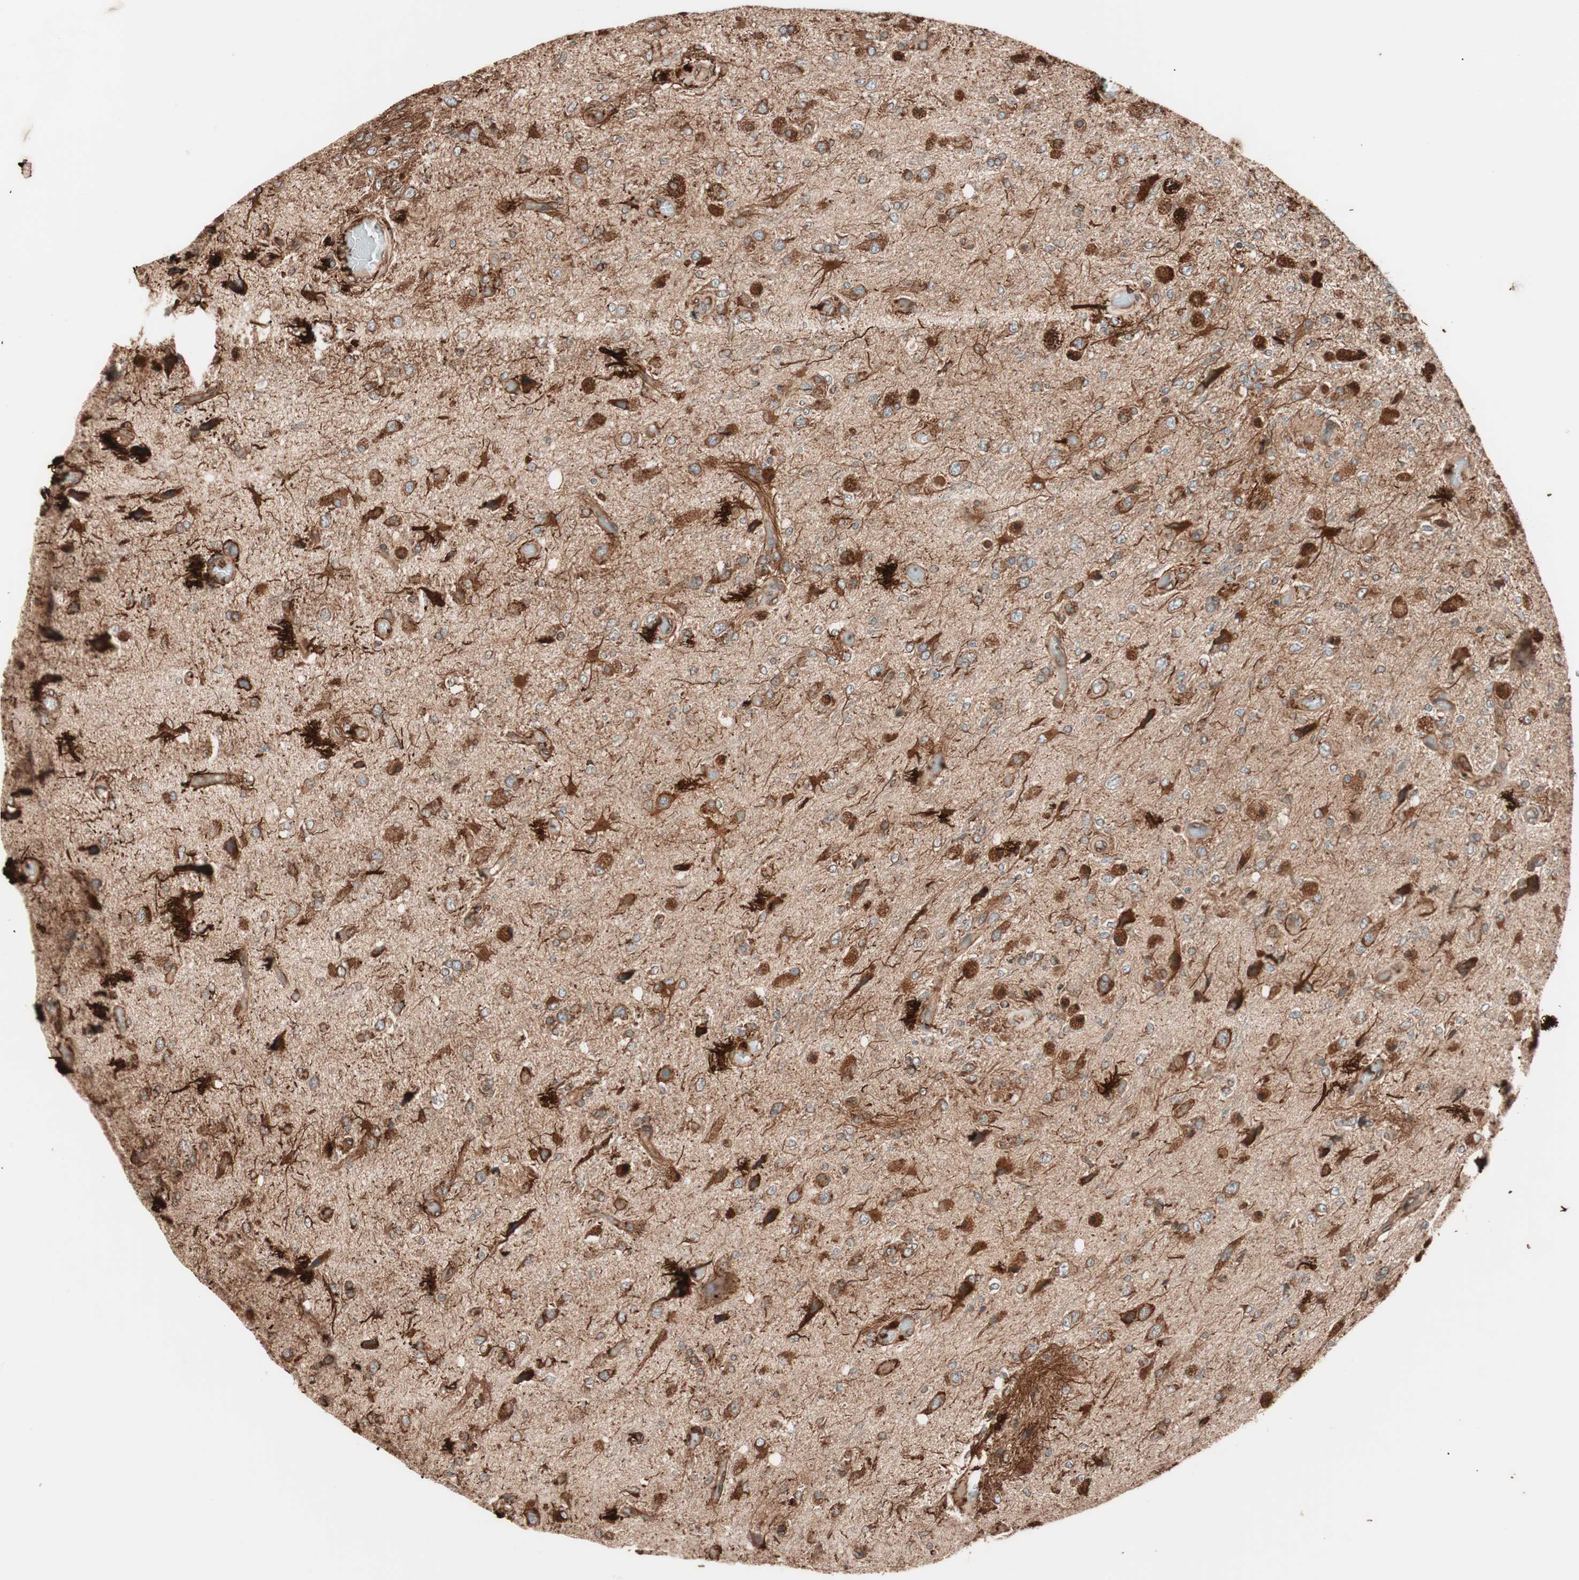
{"staining": {"intensity": "strong", "quantity": "25%-75%", "location": "cytoplasmic/membranous"}, "tissue": "glioma", "cell_type": "Tumor cells", "image_type": "cancer", "snomed": [{"axis": "morphology", "description": "Normal tissue, NOS"}, {"axis": "morphology", "description": "Glioma, malignant, High grade"}, {"axis": "topography", "description": "Cerebral cortex"}], "caption": "Malignant glioma (high-grade) stained with DAB (3,3'-diaminobenzidine) immunohistochemistry (IHC) exhibits high levels of strong cytoplasmic/membranous positivity in approximately 25%-75% of tumor cells. (DAB (3,3'-diaminobenzidine) IHC, brown staining for protein, blue staining for nuclei).", "gene": "VEGFA", "patient": {"sex": "male", "age": 77}}